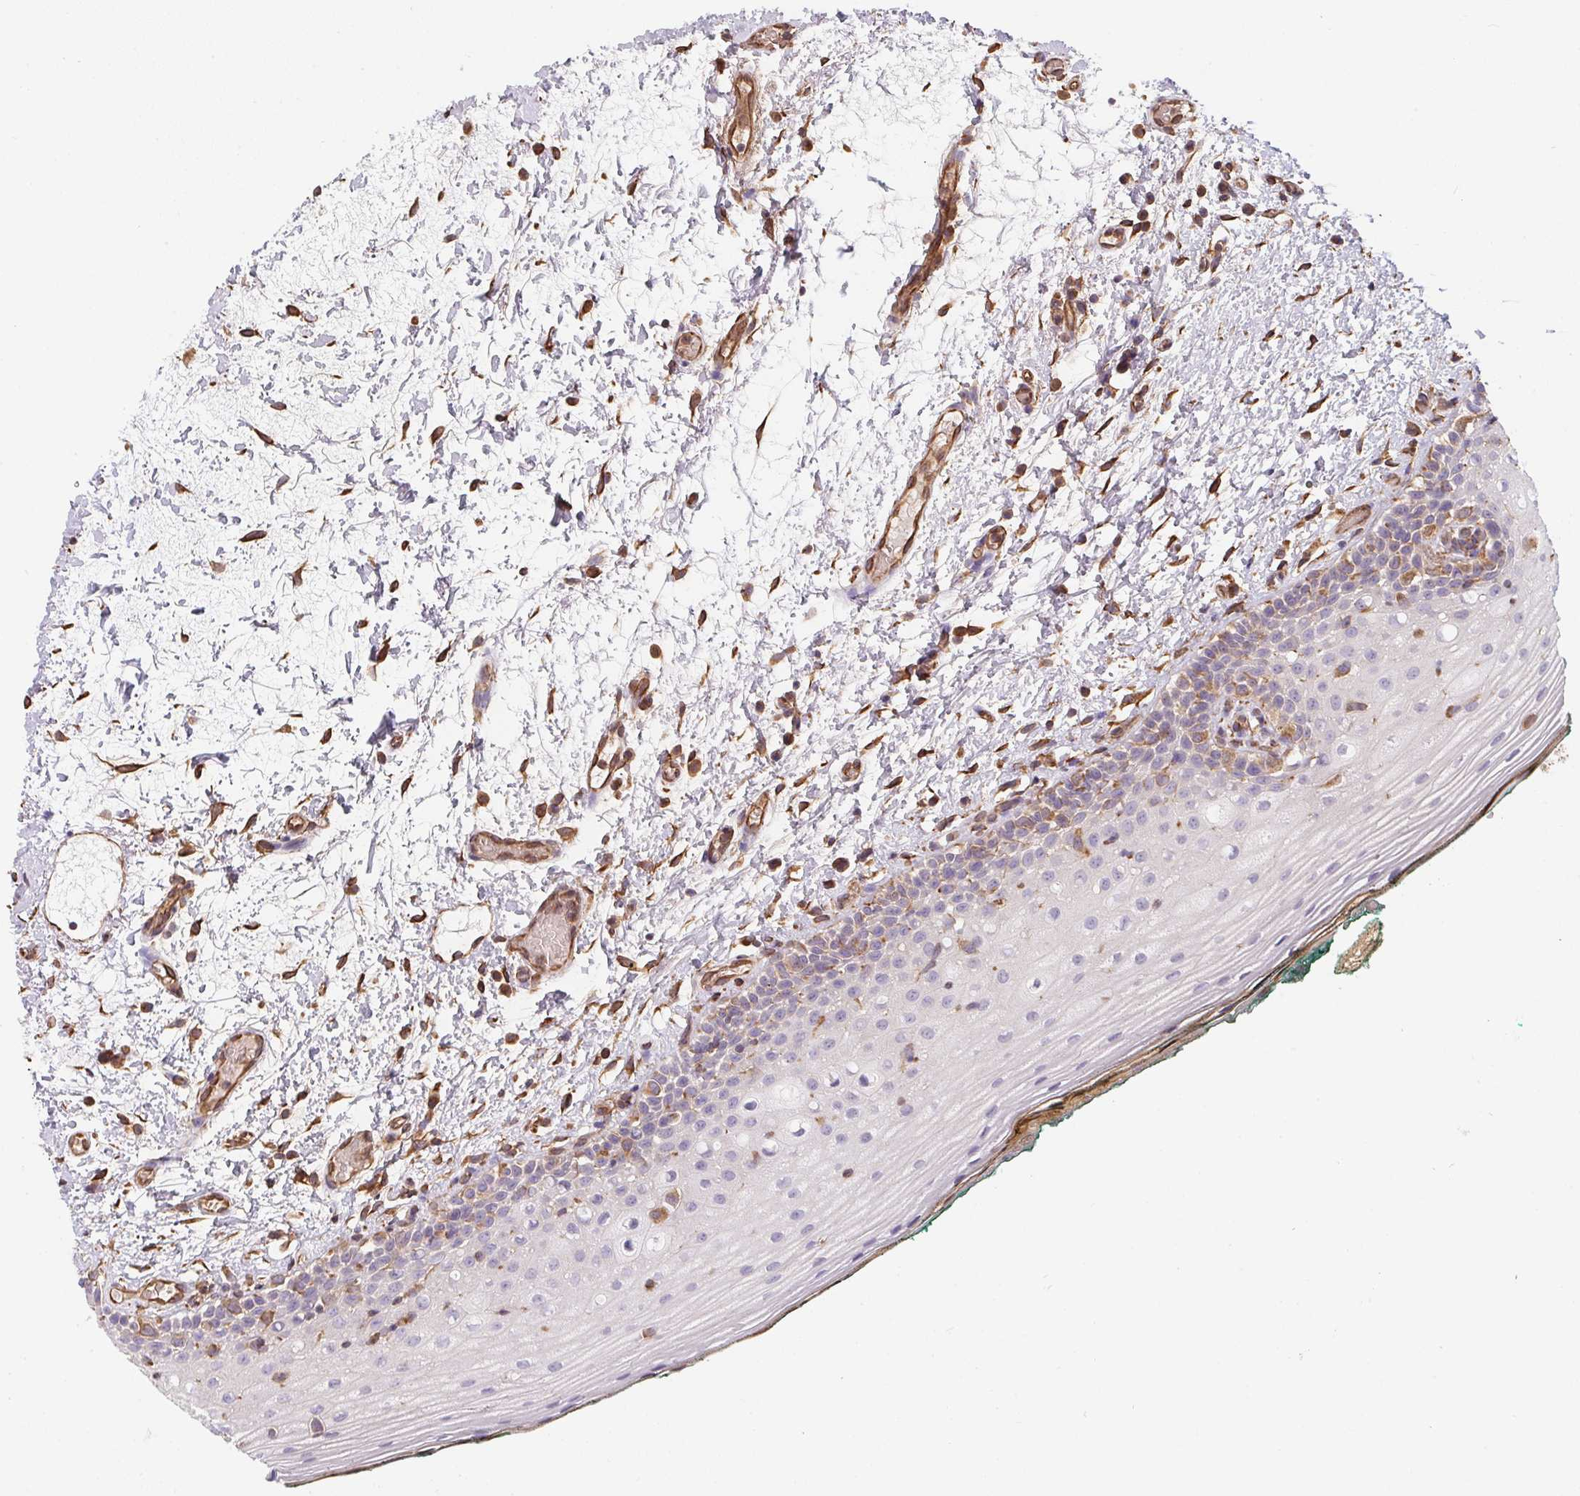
{"staining": {"intensity": "negative", "quantity": "none", "location": "none"}, "tissue": "oral mucosa", "cell_type": "Squamous epithelial cells", "image_type": "normal", "snomed": [{"axis": "morphology", "description": "Normal tissue, NOS"}, {"axis": "topography", "description": "Oral tissue"}], "caption": "IHC of normal oral mucosa shows no staining in squamous epithelial cells. (DAB IHC visualized using brightfield microscopy, high magnification).", "gene": "TBKBP1", "patient": {"sex": "female", "age": 83}}